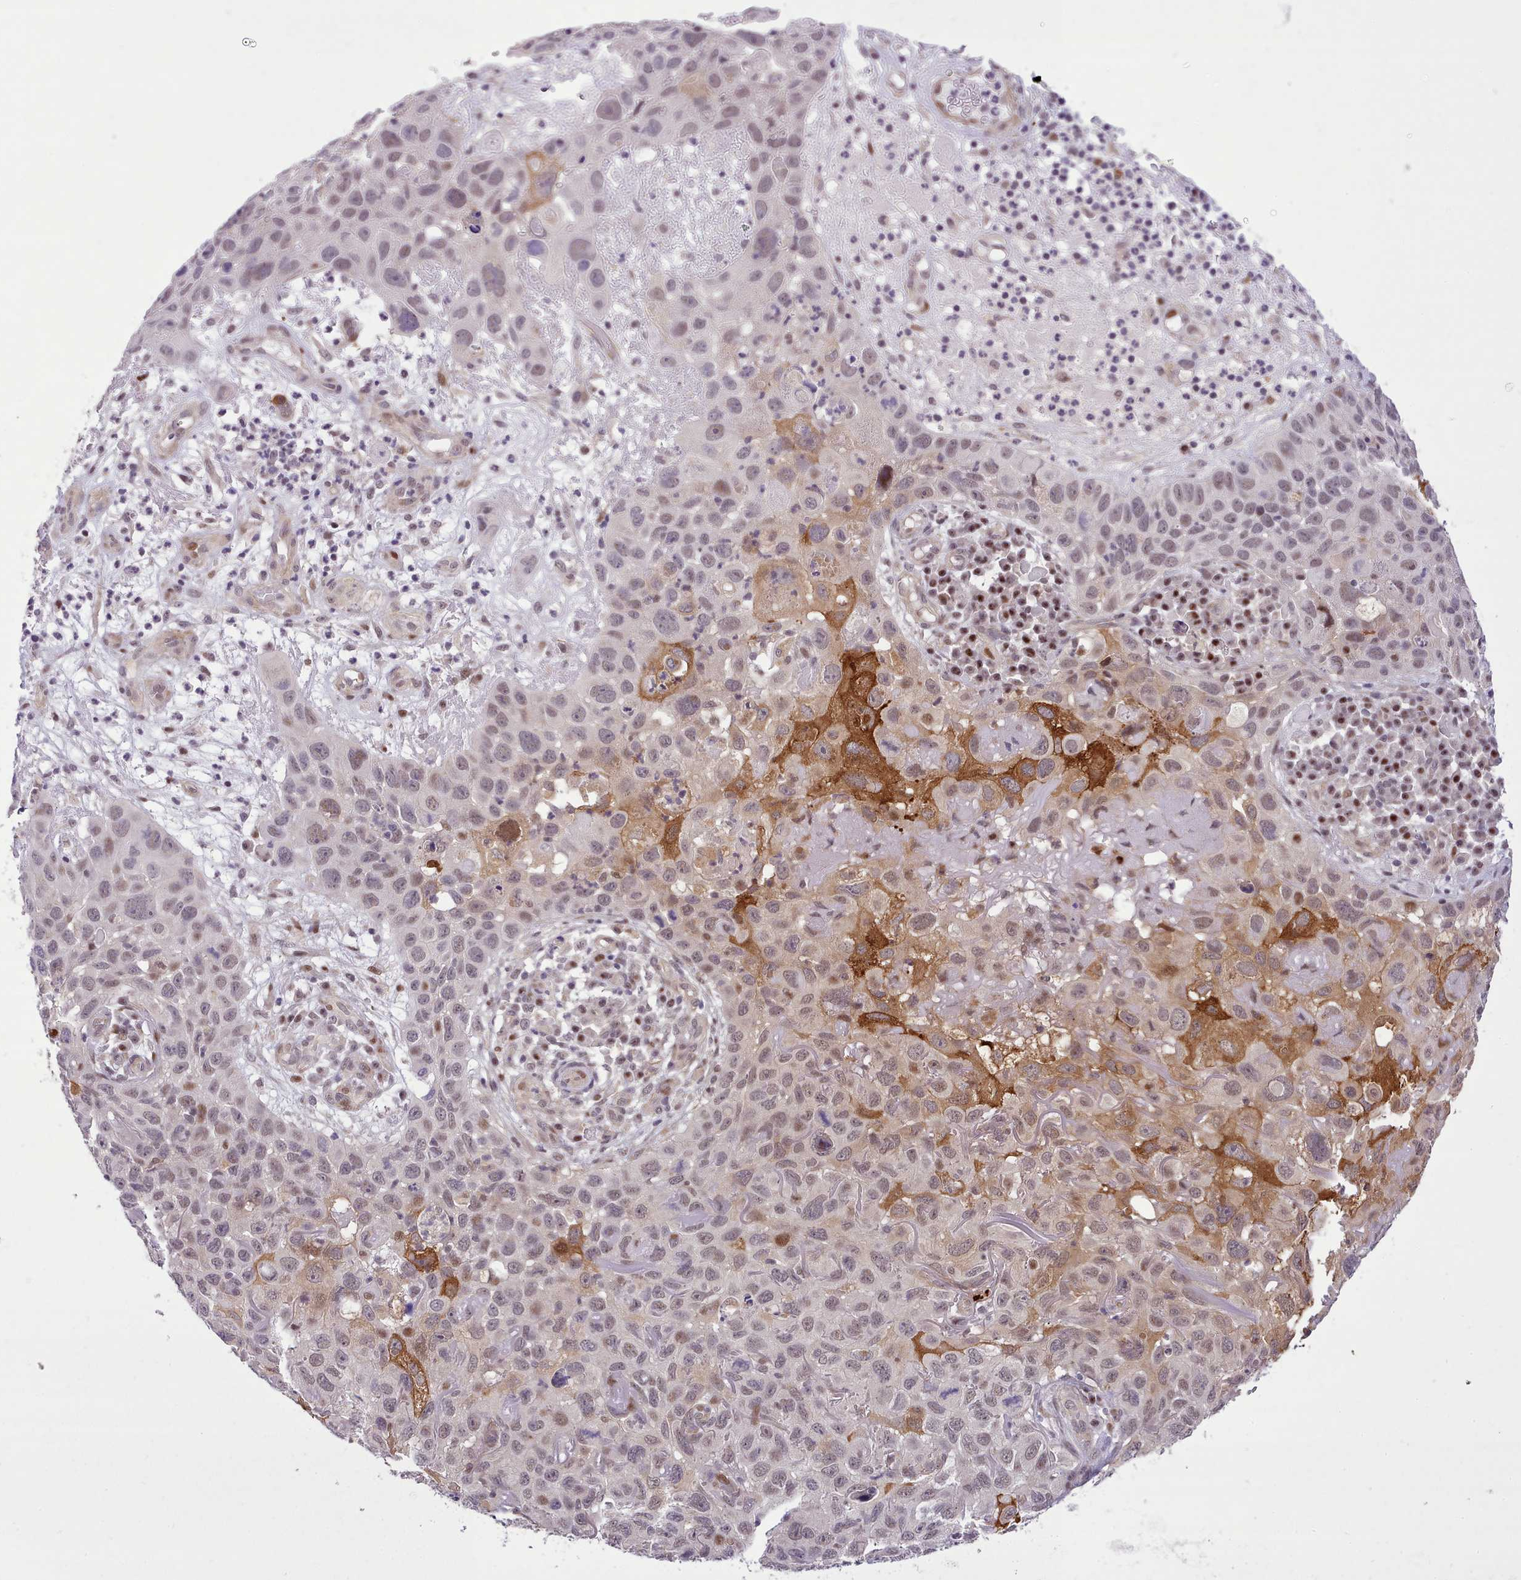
{"staining": {"intensity": "strong", "quantity": "<25%", "location": "cytoplasmic/membranous,nuclear"}, "tissue": "skin cancer", "cell_type": "Tumor cells", "image_type": "cancer", "snomed": [{"axis": "morphology", "description": "Squamous cell carcinoma in situ, NOS"}, {"axis": "morphology", "description": "Squamous cell carcinoma, NOS"}, {"axis": "topography", "description": "Skin"}], "caption": "Tumor cells demonstrate medium levels of strong cytoplasmic/membranous and nuclear expression in about <25% of cells in human skin squamous cell carcinoma.", "gene": "HOXB7", "patient": {"sex": "male", "age": 93}}